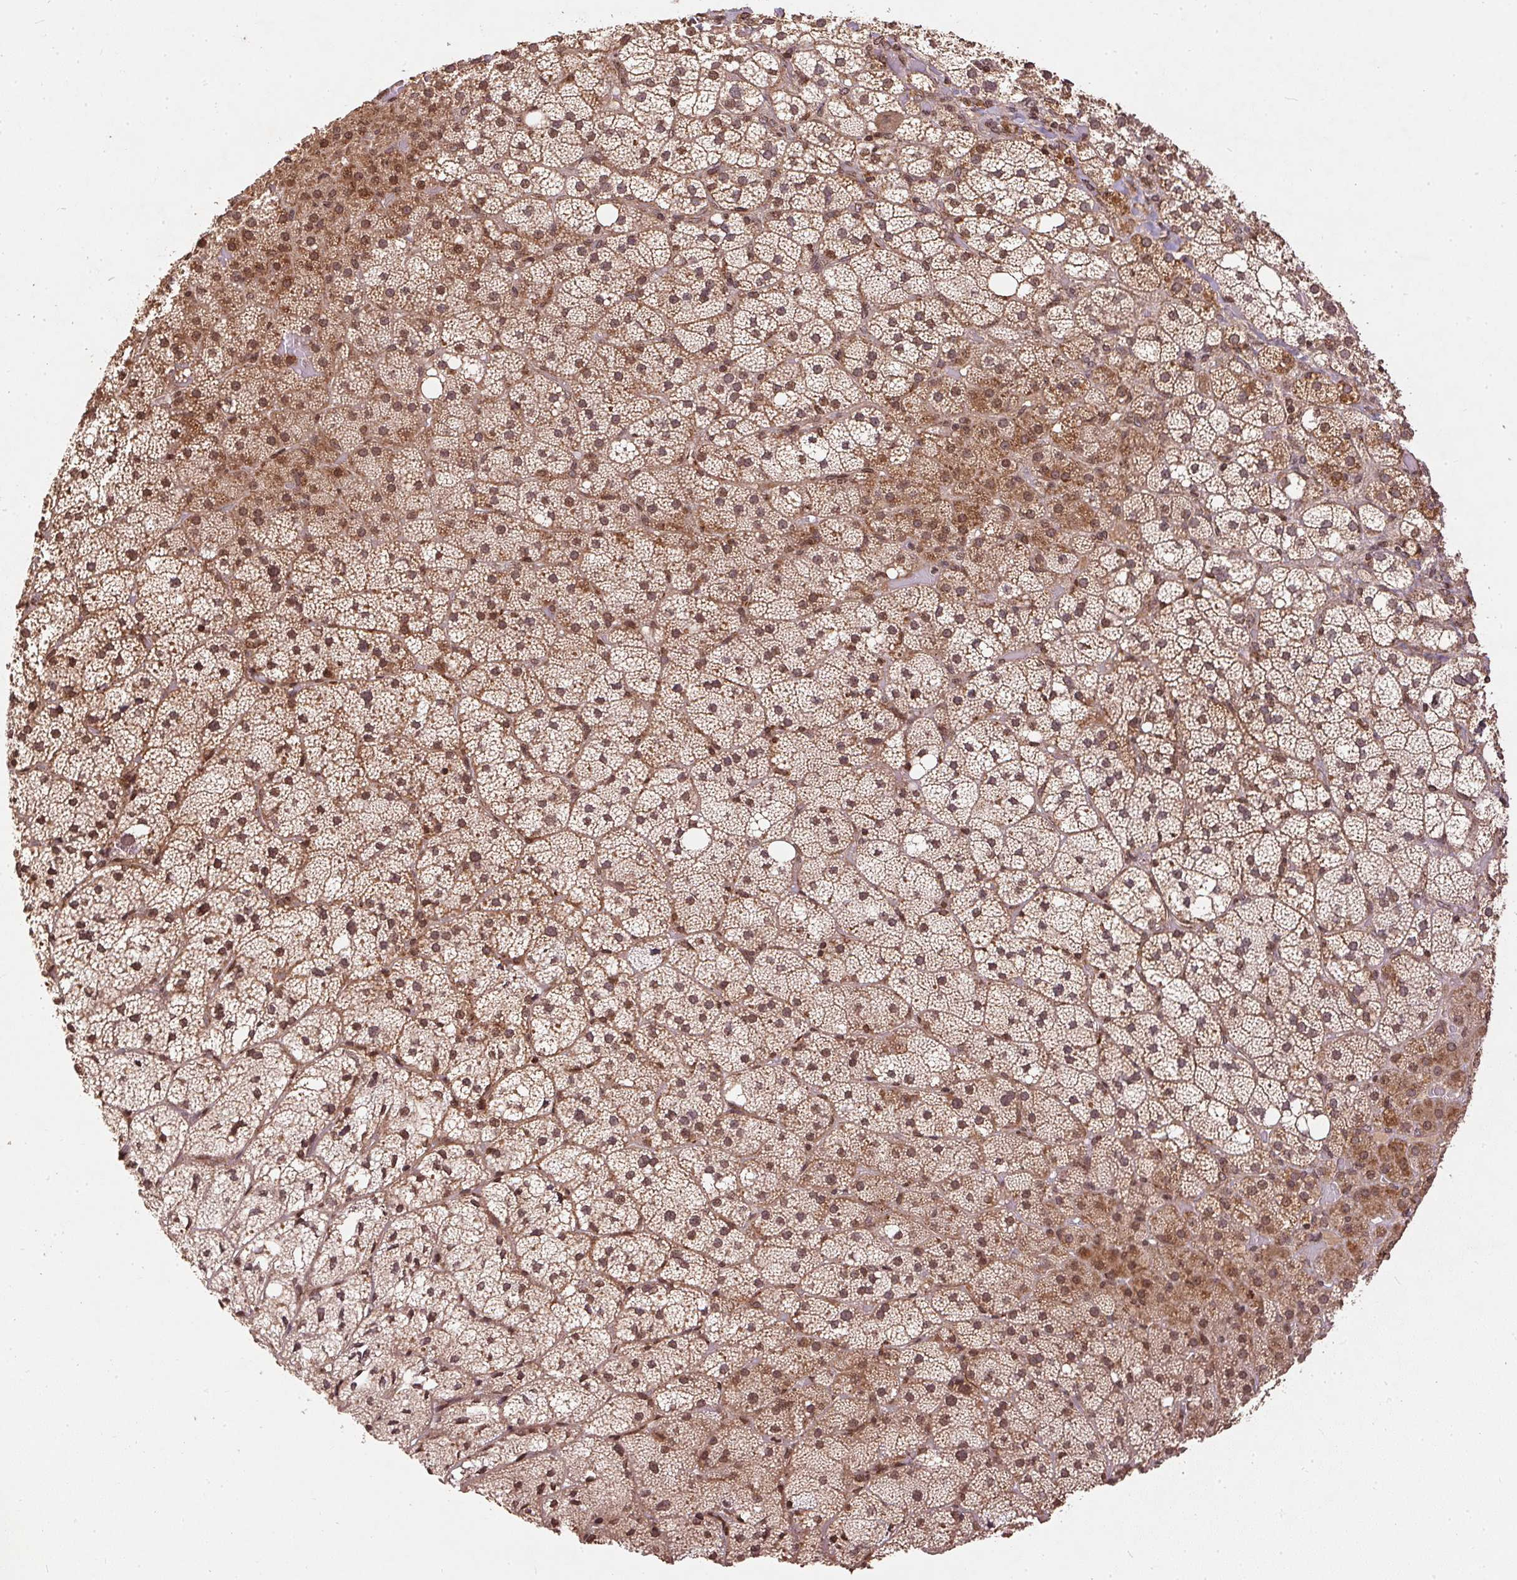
{"staining": {"intensity": "strong", "quantity": "25%-75%", "location": "cytoplasmic/membranous"}, "tissue": "adrenal gland", "cell_type": "Glandular cells", "image_type": "normal", "snomed": [{"axis": "morphology", "description": "Normal tissue, NOS"}, {"axis": "topography", "description": "Adrenal gland"}], "caption": "Immunohistochemical staining of unremarkable human adrenal gland demonstrates strong cytoplasmic/membranous protein staining in about 25%-75% of glandular cells.", "gene": "SPRED2", "patient": {"sex": "male", "age": 53}}